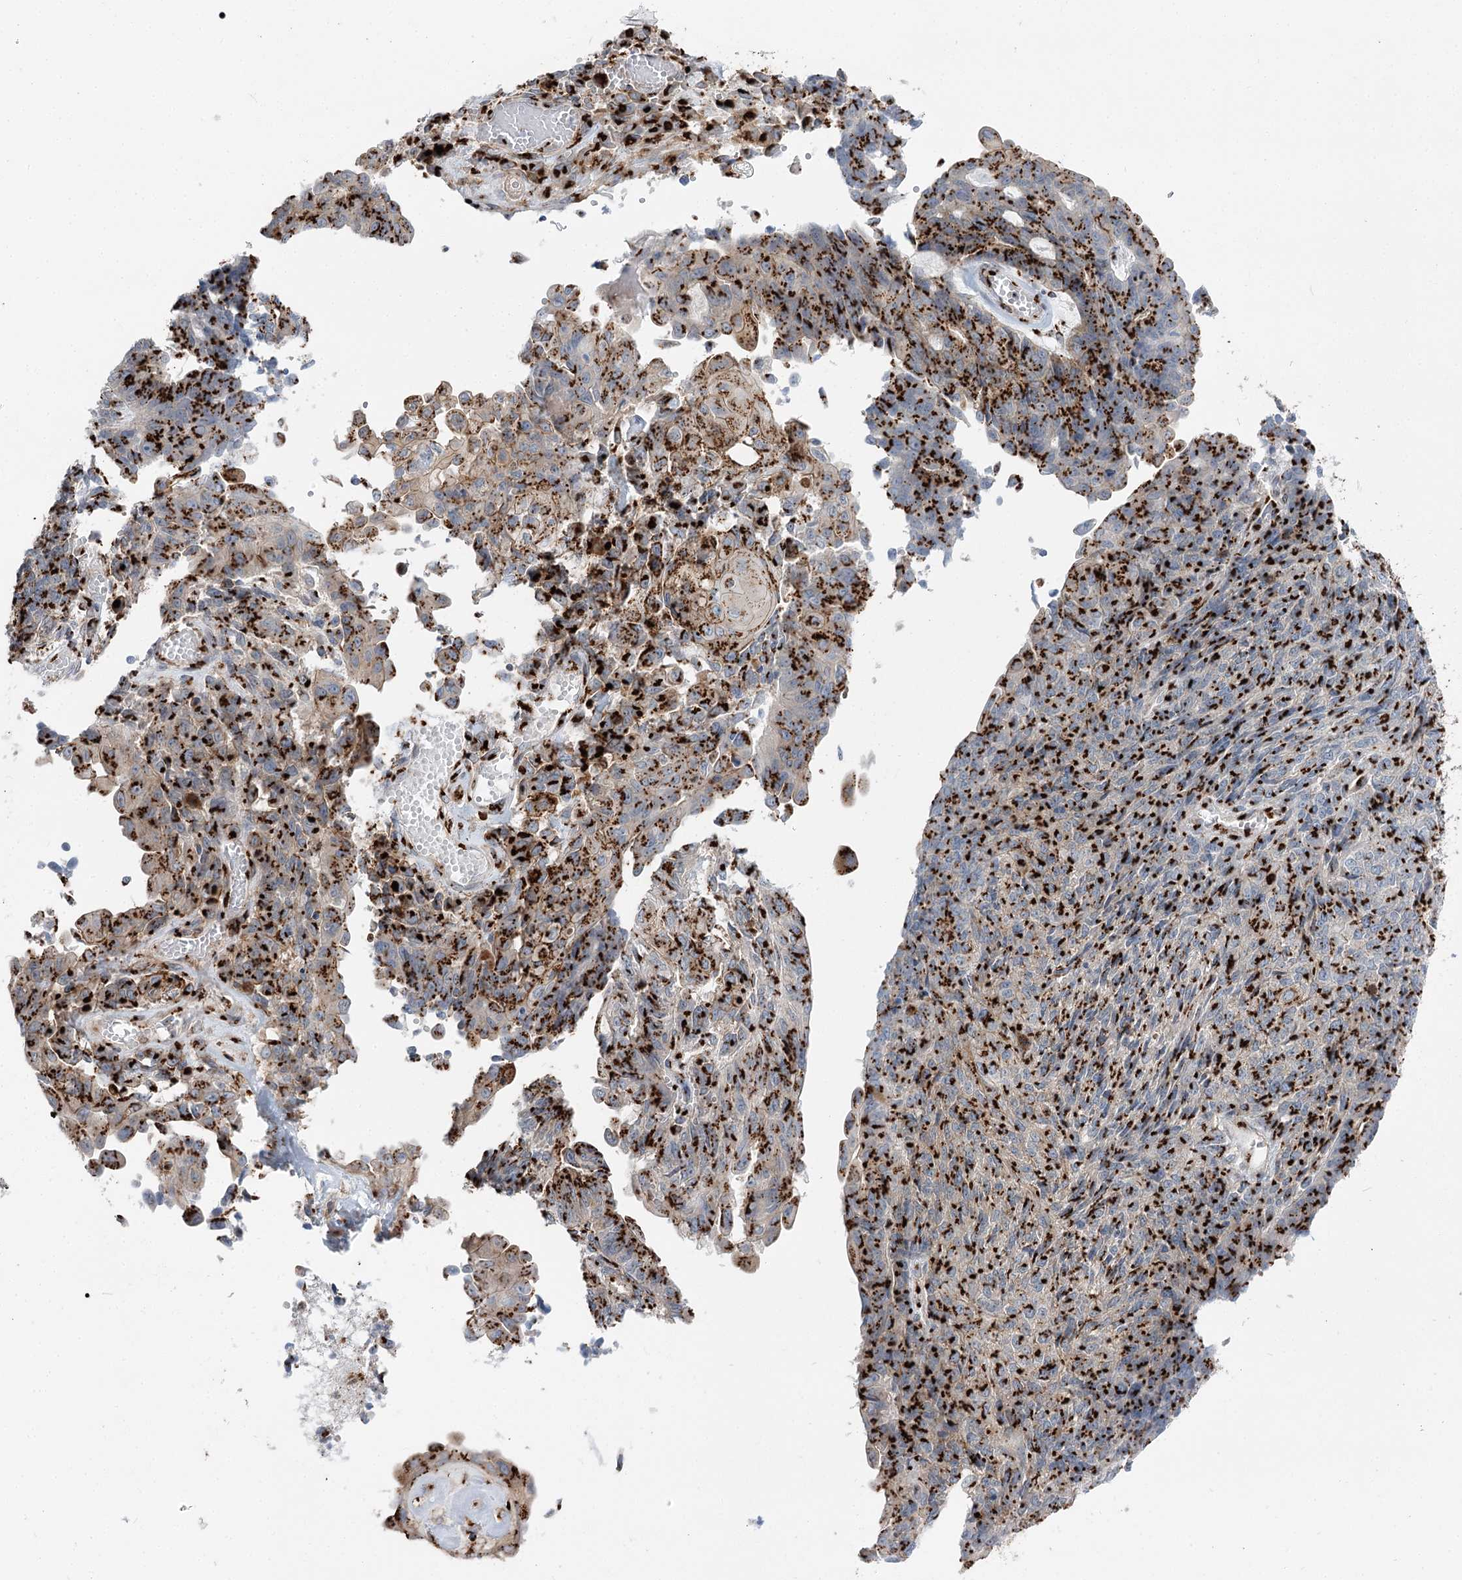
{"staining": {"intensity": "strong", "quantity": ">75%", "location": "cytoplasmic/membranous"}, "tissue": "endometrial cancer", "cell_type": "Tumor cells", "image_type": "cancer", "snomed": [{"axis": "morphology", "description": "Adenocarcinoma, NOS"}, {"axis": "topography", "description": "Endometrium"}], "caption": "An IHC image of neoplastic tissue is shown. Protein staining in brown highlights strong cytoplasmic/membranous positivity in adenocarcinoma (endometrial) within tumor cells. (DAB IHC, brown staining for protein, blue staining for nuclei).", "gene": "TMEM165", "patient": {"sex": "female", "age": 32}}